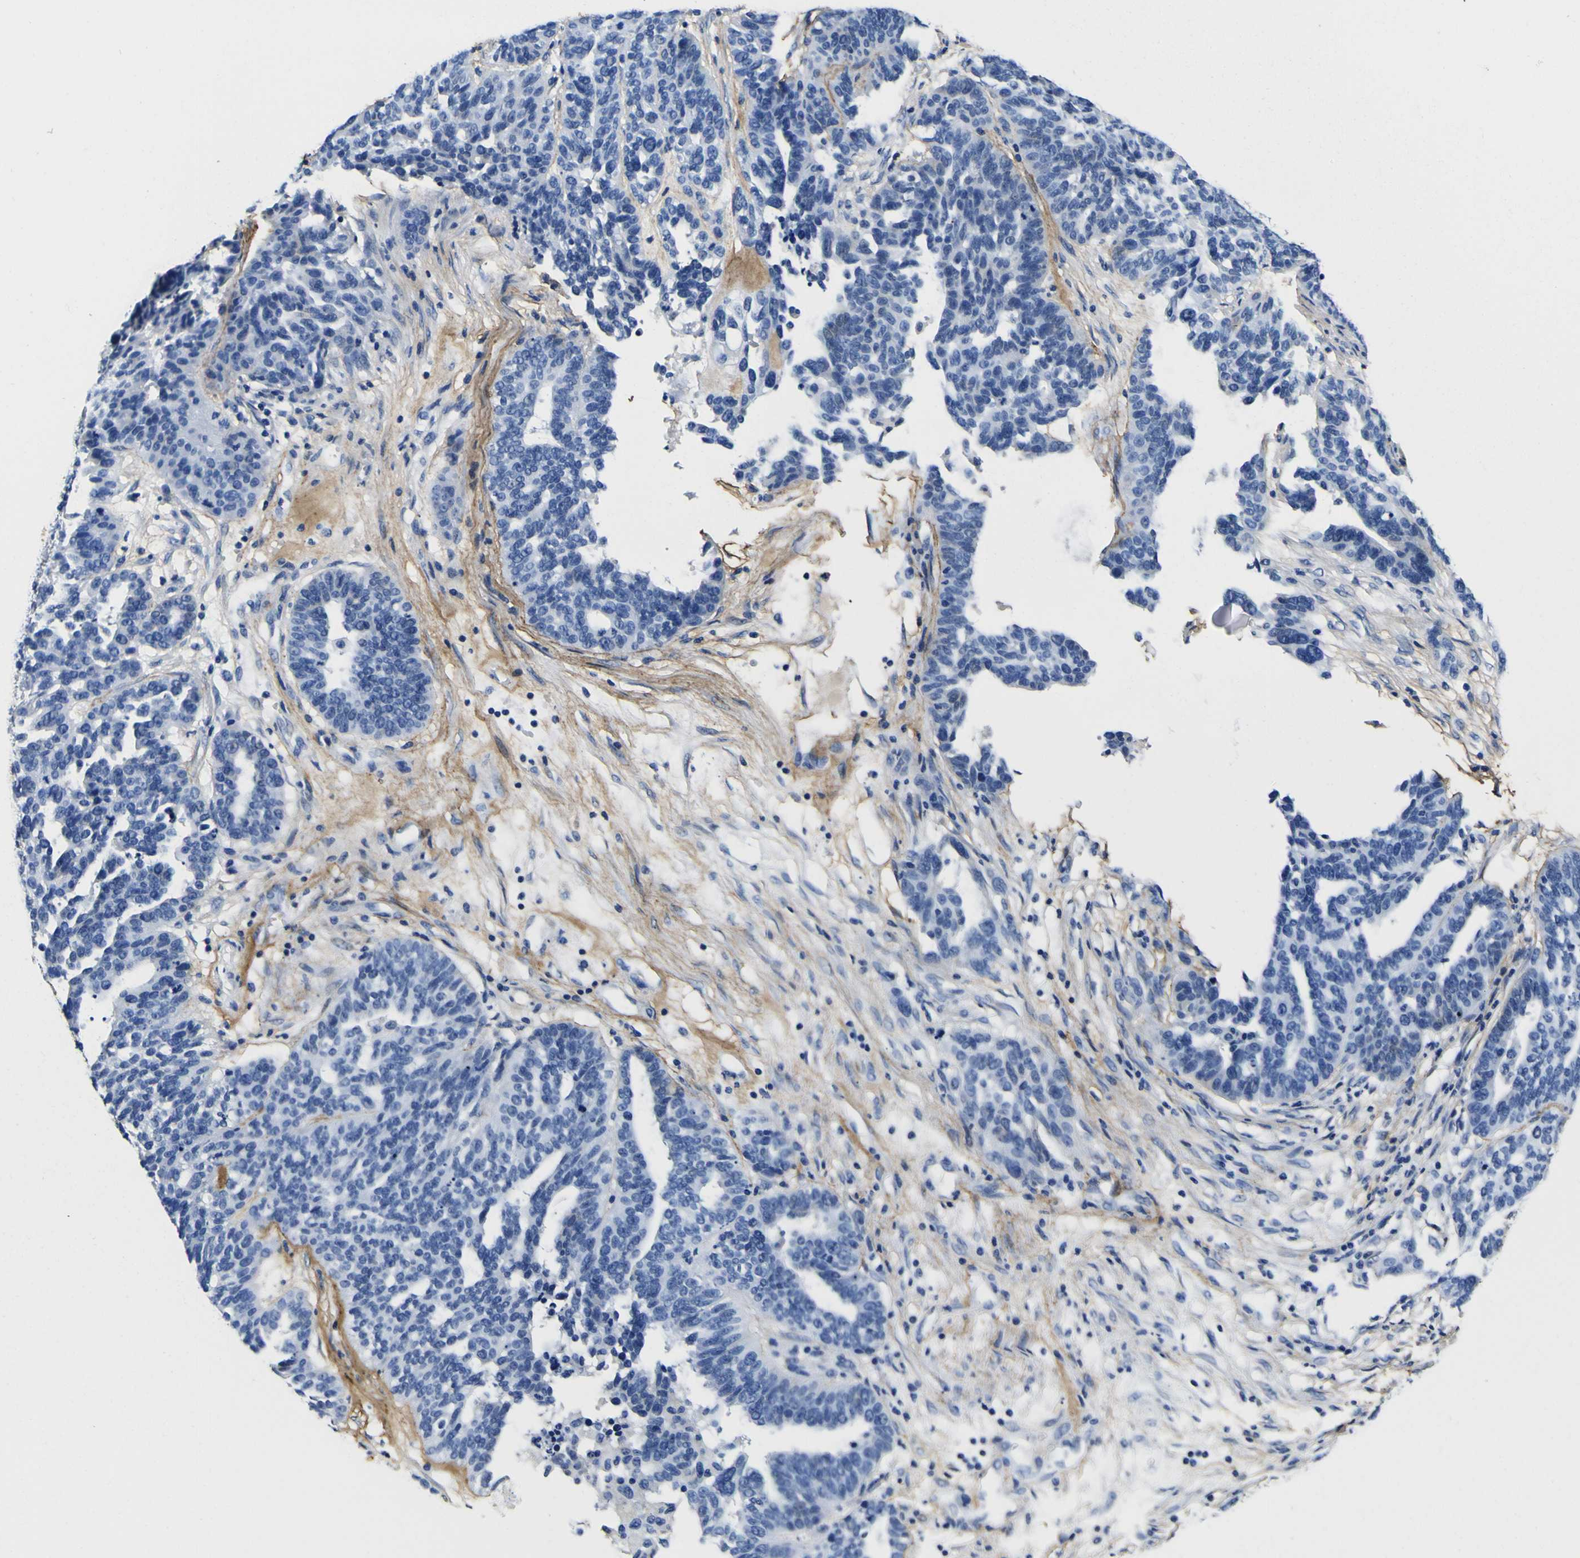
{"staining": {"intensity": "negative", "quantity": "none", "location": "none"}, "tissue": "ovarian cancer", "cell_type": "Tumor cells", "image_type": "cancer", "snomed": [{"axis": "morphology", "description": "Cystadenocarcinoma, serous, NOS"}, {"axis": "topography", "description": "Ovary"}], "caption": "DAB (3,3'-diaminobenzidine) immunohistochemical staining of serous cystadenocarcinoma (ovarian) displays no significant staining in tumor cells. The staining was performed using DAB to visualize the protein expression in brown, while the nuclei were stained in blue with hematoxylin (Magnification: 20x).", "gene": "POSTN", "patient": {"sex": "female", "age": 59}}